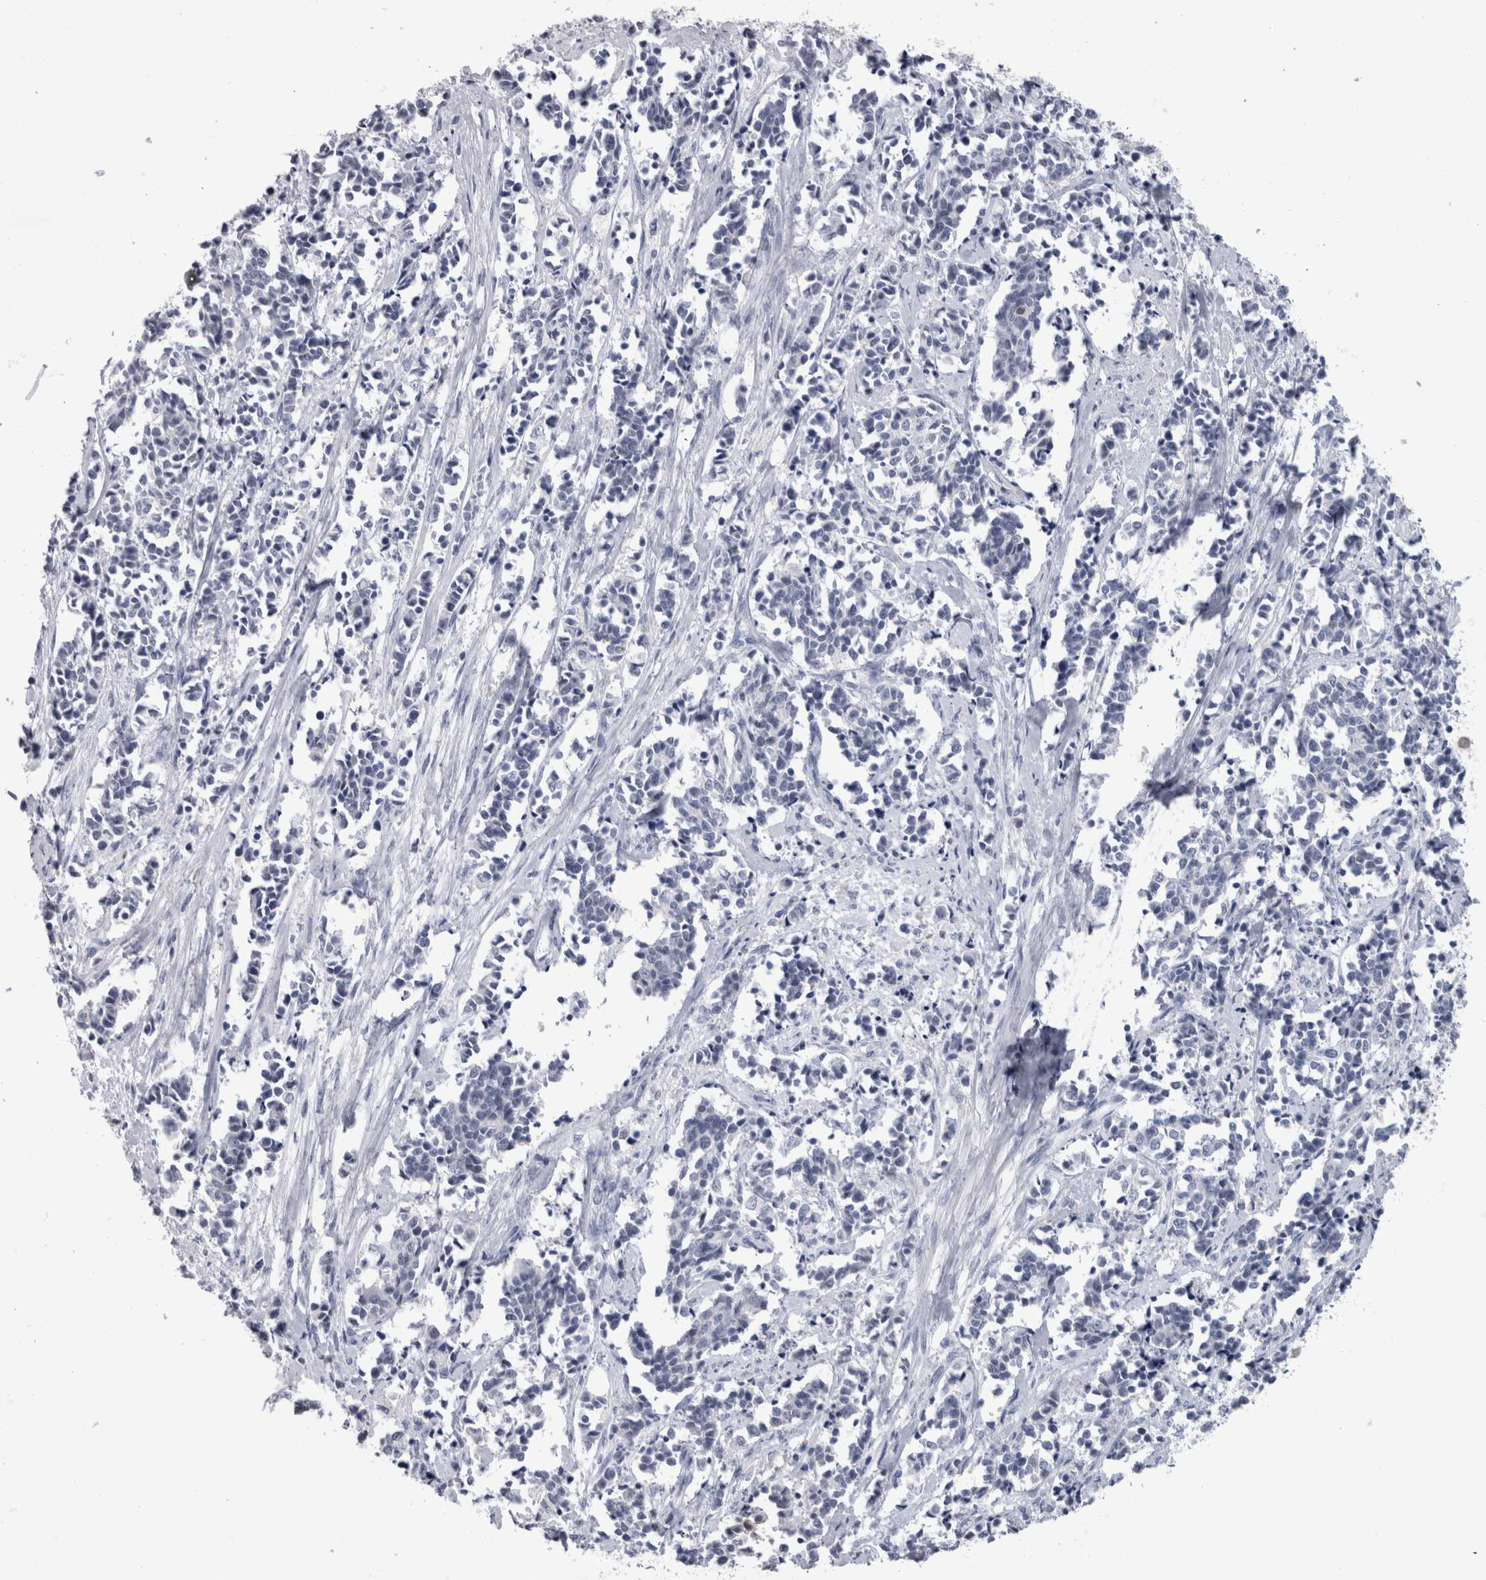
{"staining": {"intensity": "negative", "quantity": "none", "location": "none"}, "tissue": "cervical cancer", "cell_type": "Tumor cells", "image_type": "cancer", "snomed": [{"axis": "morphology", "description": "Squamous cell carcinoma, NOS"}, {"axis": "topography", "description": "Cervix"}], "caption": "The histopathology image displays no significant staining in tumor cells of cervical cancer (squamous cell carcinoma).", "gene": "PAX5", "patient": {"sex": "female", "age": 35}}